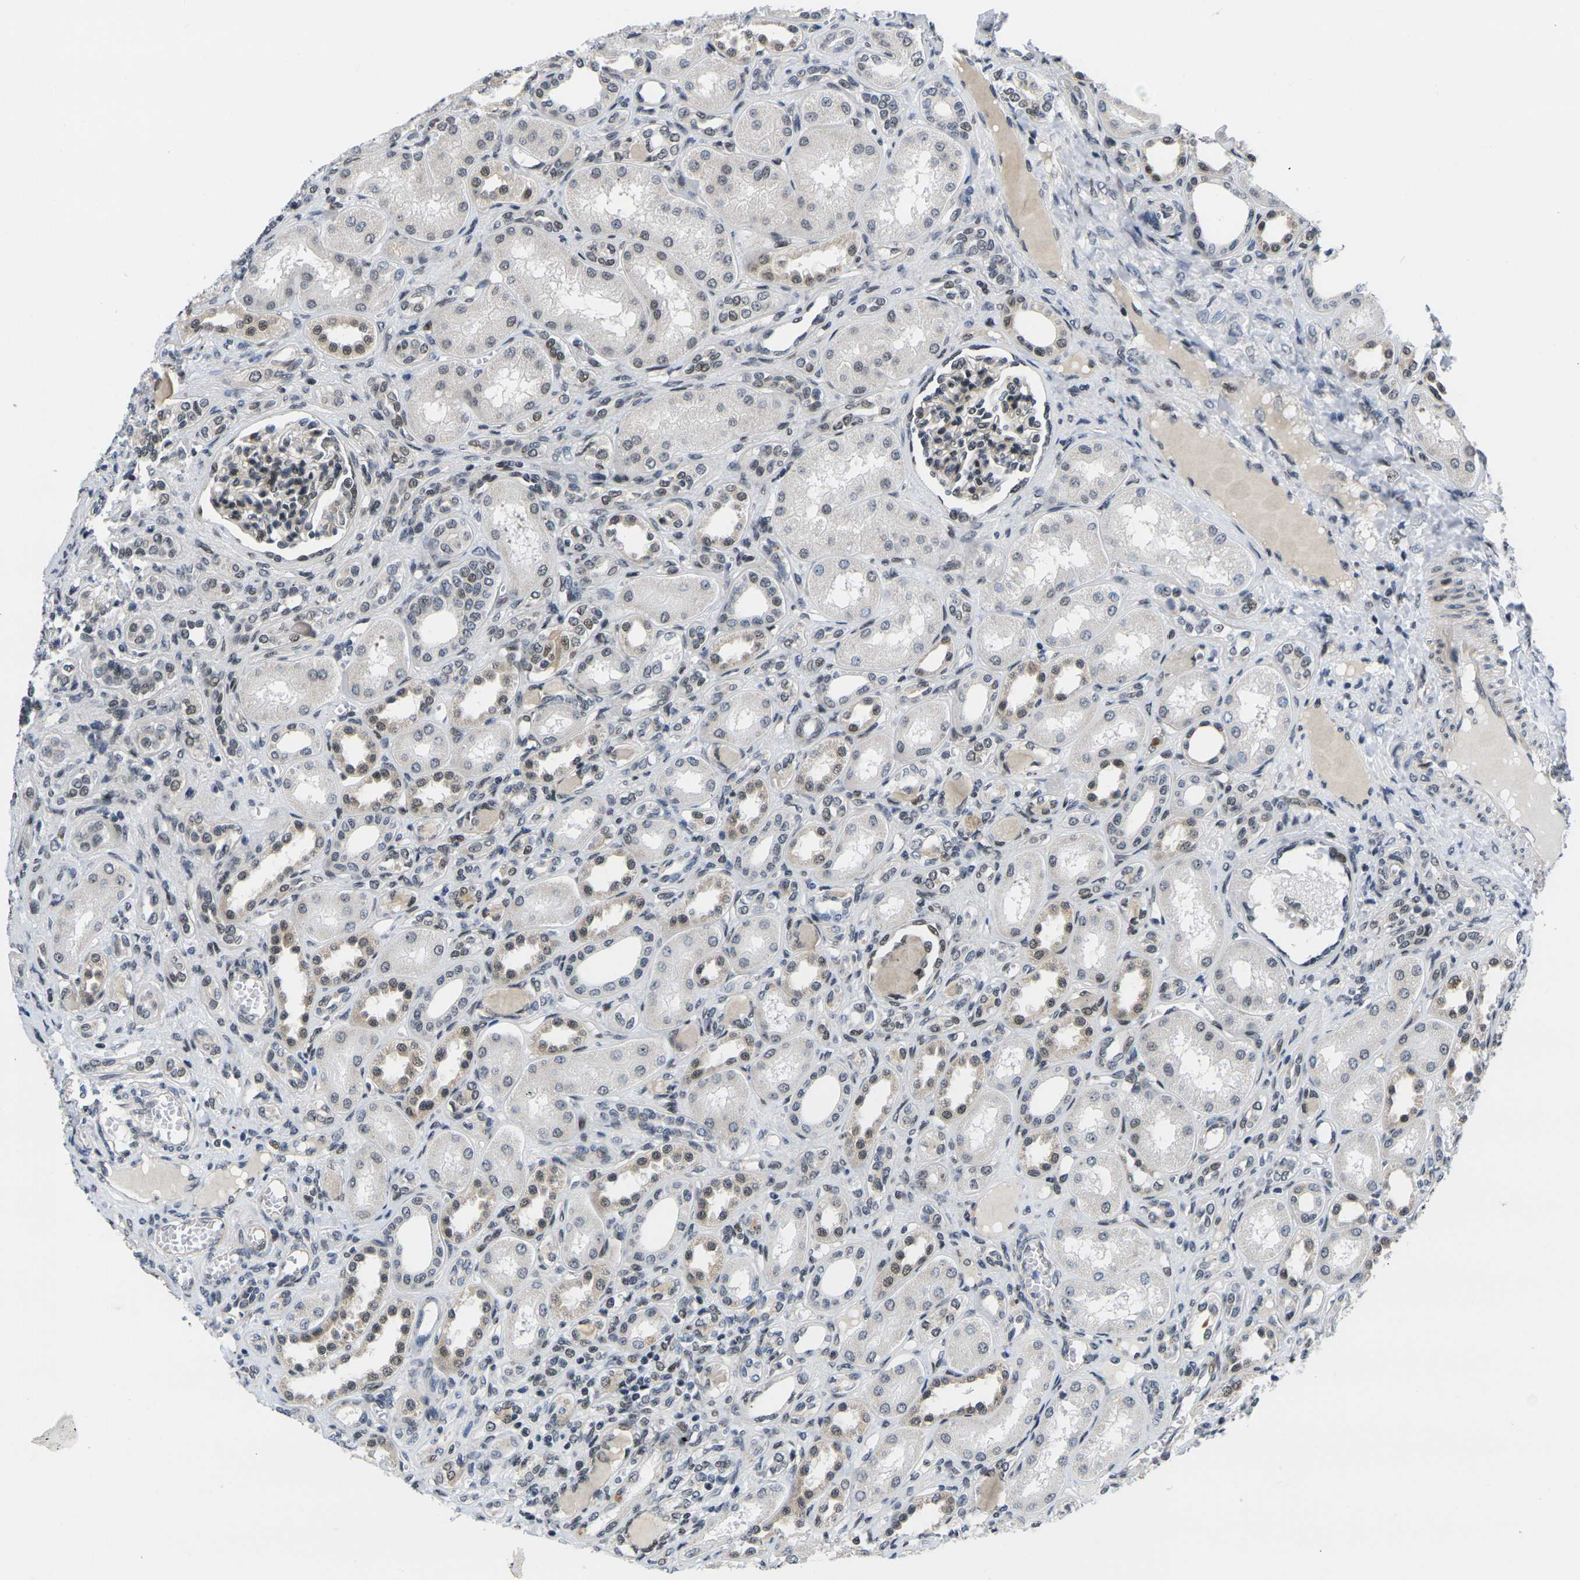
{"staining": {"intensity": "moderate", "quantity": "<25%", "location": "cytoplasmic/membranous"}, "tissue": "kidney", "cell_type": "Cells in glomeruli", "image_type": "normal", "snomed": [{"axis": "morphology", "description": "Normal tissue, NOS"}, {"axis": "topography", "description": "Kidney"}], "caption": "Immunohistochemical staining of benign kidney reveals <25% levels of moderate cytoplasmic/membranous protein staining in about <25% of cells in glomeruli. The staining was performed using DAB to visualize the protein expression in brown, while the nuclei were stained in blue with hematoxylin (Magnification: 20x).", "gene": "RBM7", "patient": {"sex": "male", "age": 7}}